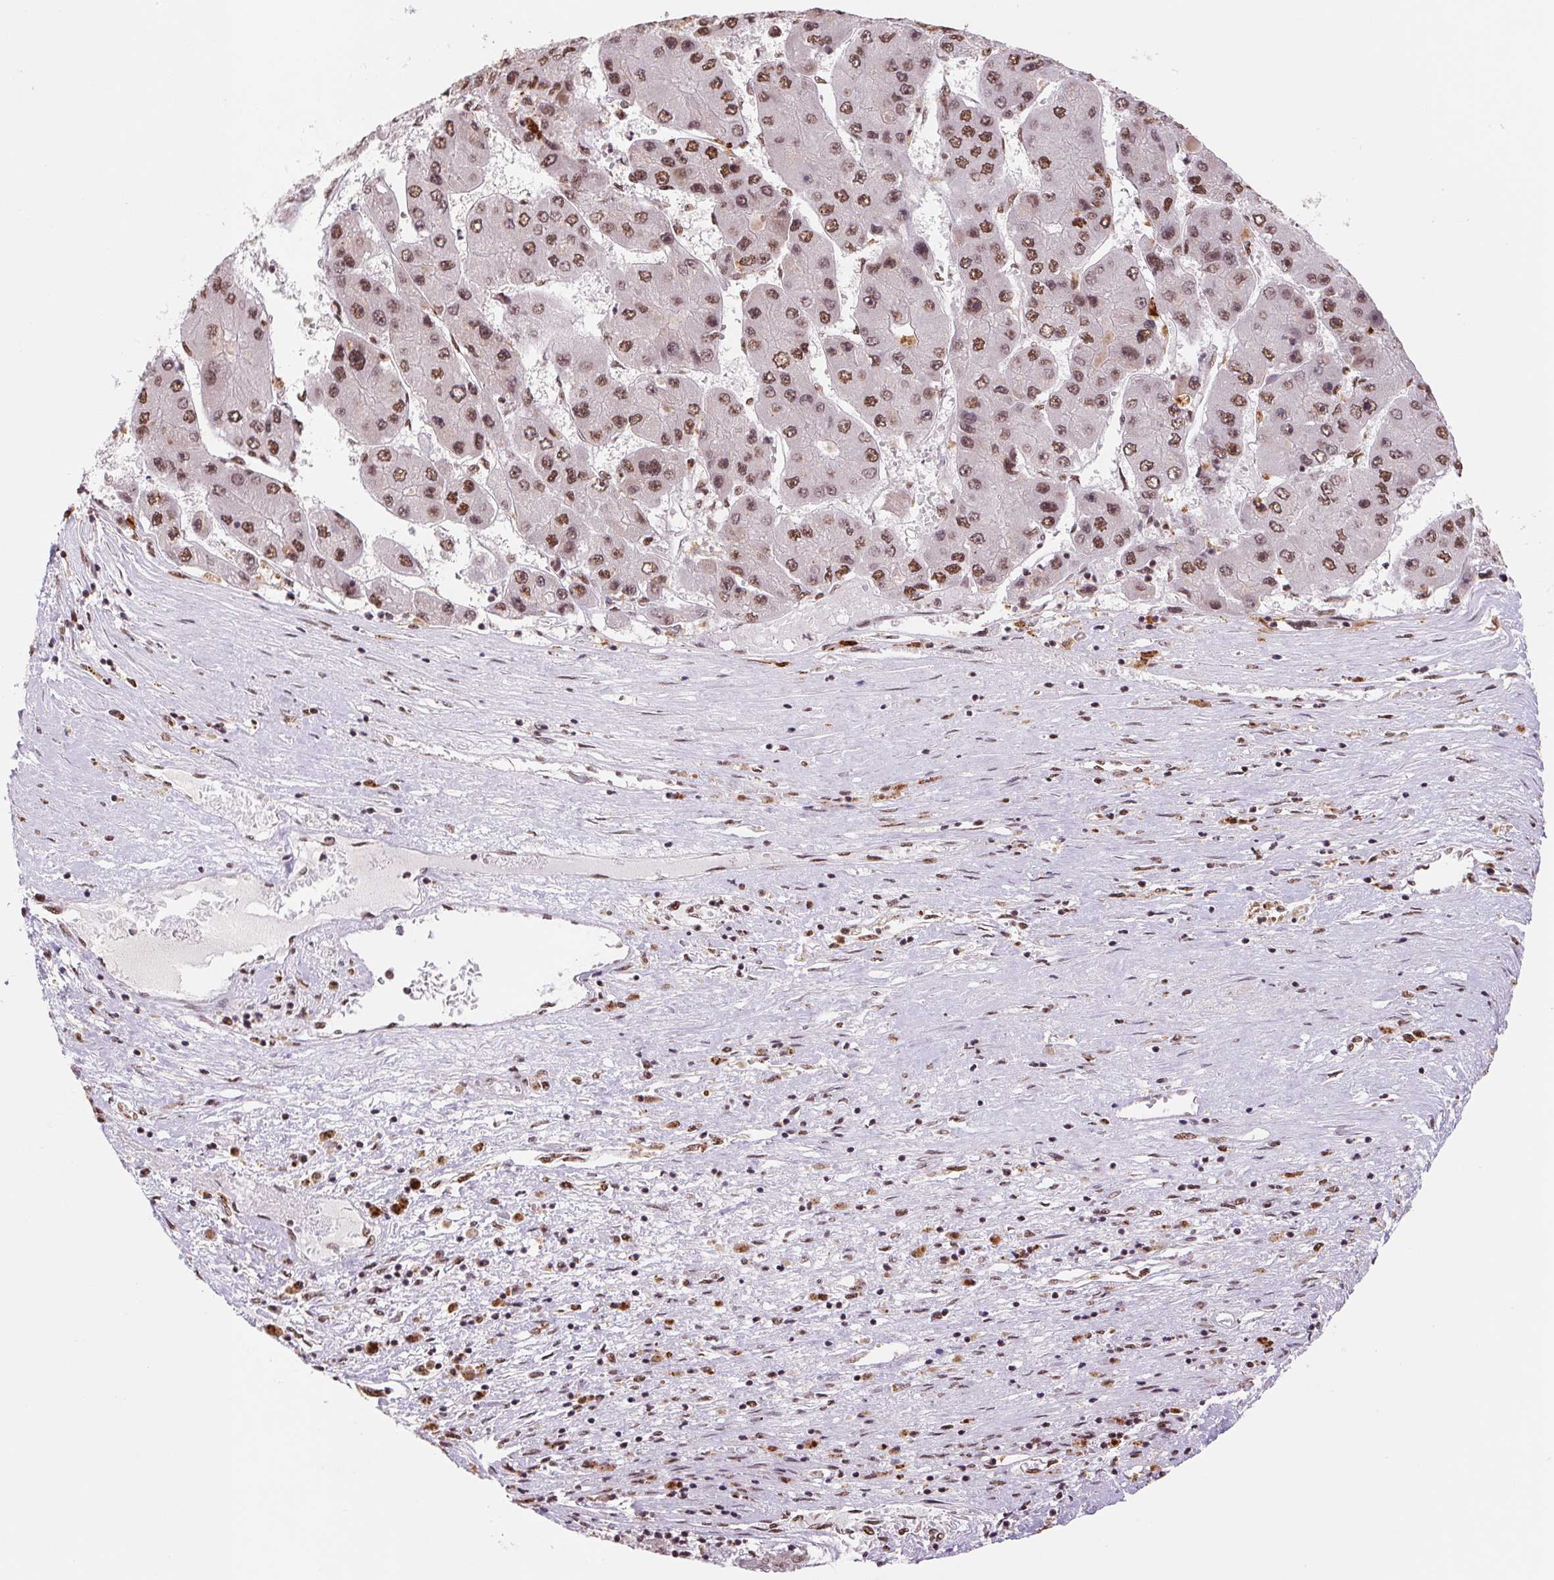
{"staining": {"intensity": "moderate", "quantity": ">75%", "location": "nuclear"}, "tissue": "liver cancer", "cell_type": "Tumor cells", "image_type": "cancer", "snomed": [{"axis": "morphology", "description": "Carcinoma, Hepatocellular, NOS"}, {"axis": "topography", "description": "Liver"}], "caption": "A brown stain shows moderate nuclear staining of a protein in human liver hepatocellular carcinoma tumor cells.", "gene": "SNRPG", "patient": {"sex": "female", "age": 61}}